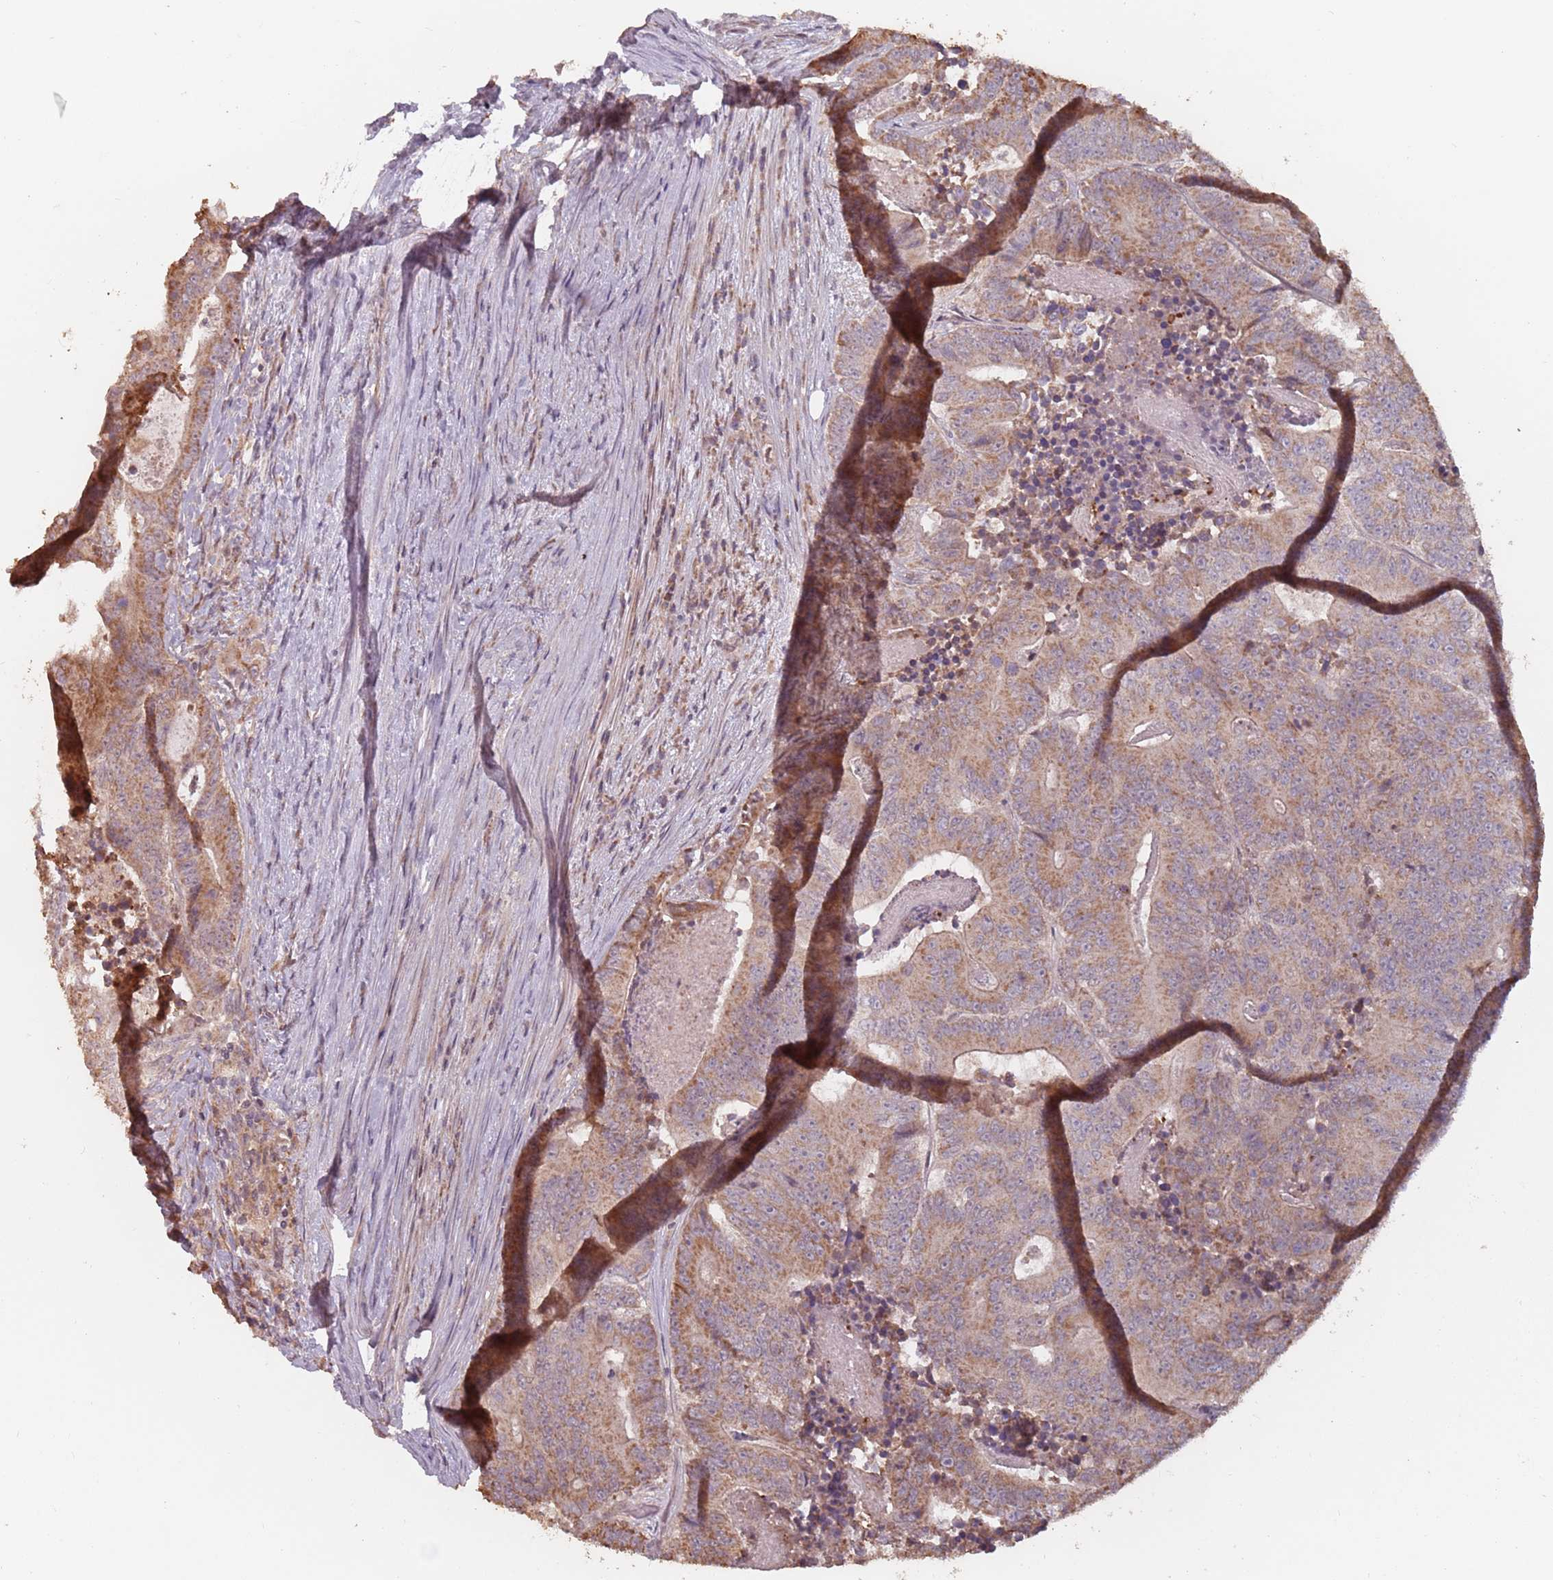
{"staining": {"intensity": "moderate", "quantity": ">75%", "location": "cytoplasmic/membranous"}, "tissue": "colorectal cancer", "cell_type": "Tumor cells", "image_type": "cancer", "snomed": [{"axis": "morphology", "description": "Adenocarcinoma, NOS"}, {"axis": "topography", "description": "Colon"}], "caption": "Tumor cells display medium levels of moderate cytoplasmic/membranous expression in about >75% of cells in human colorectal adenocarcinoma.", "gene": "VPS52", "patient": {"sex": "male", "age": 83}}